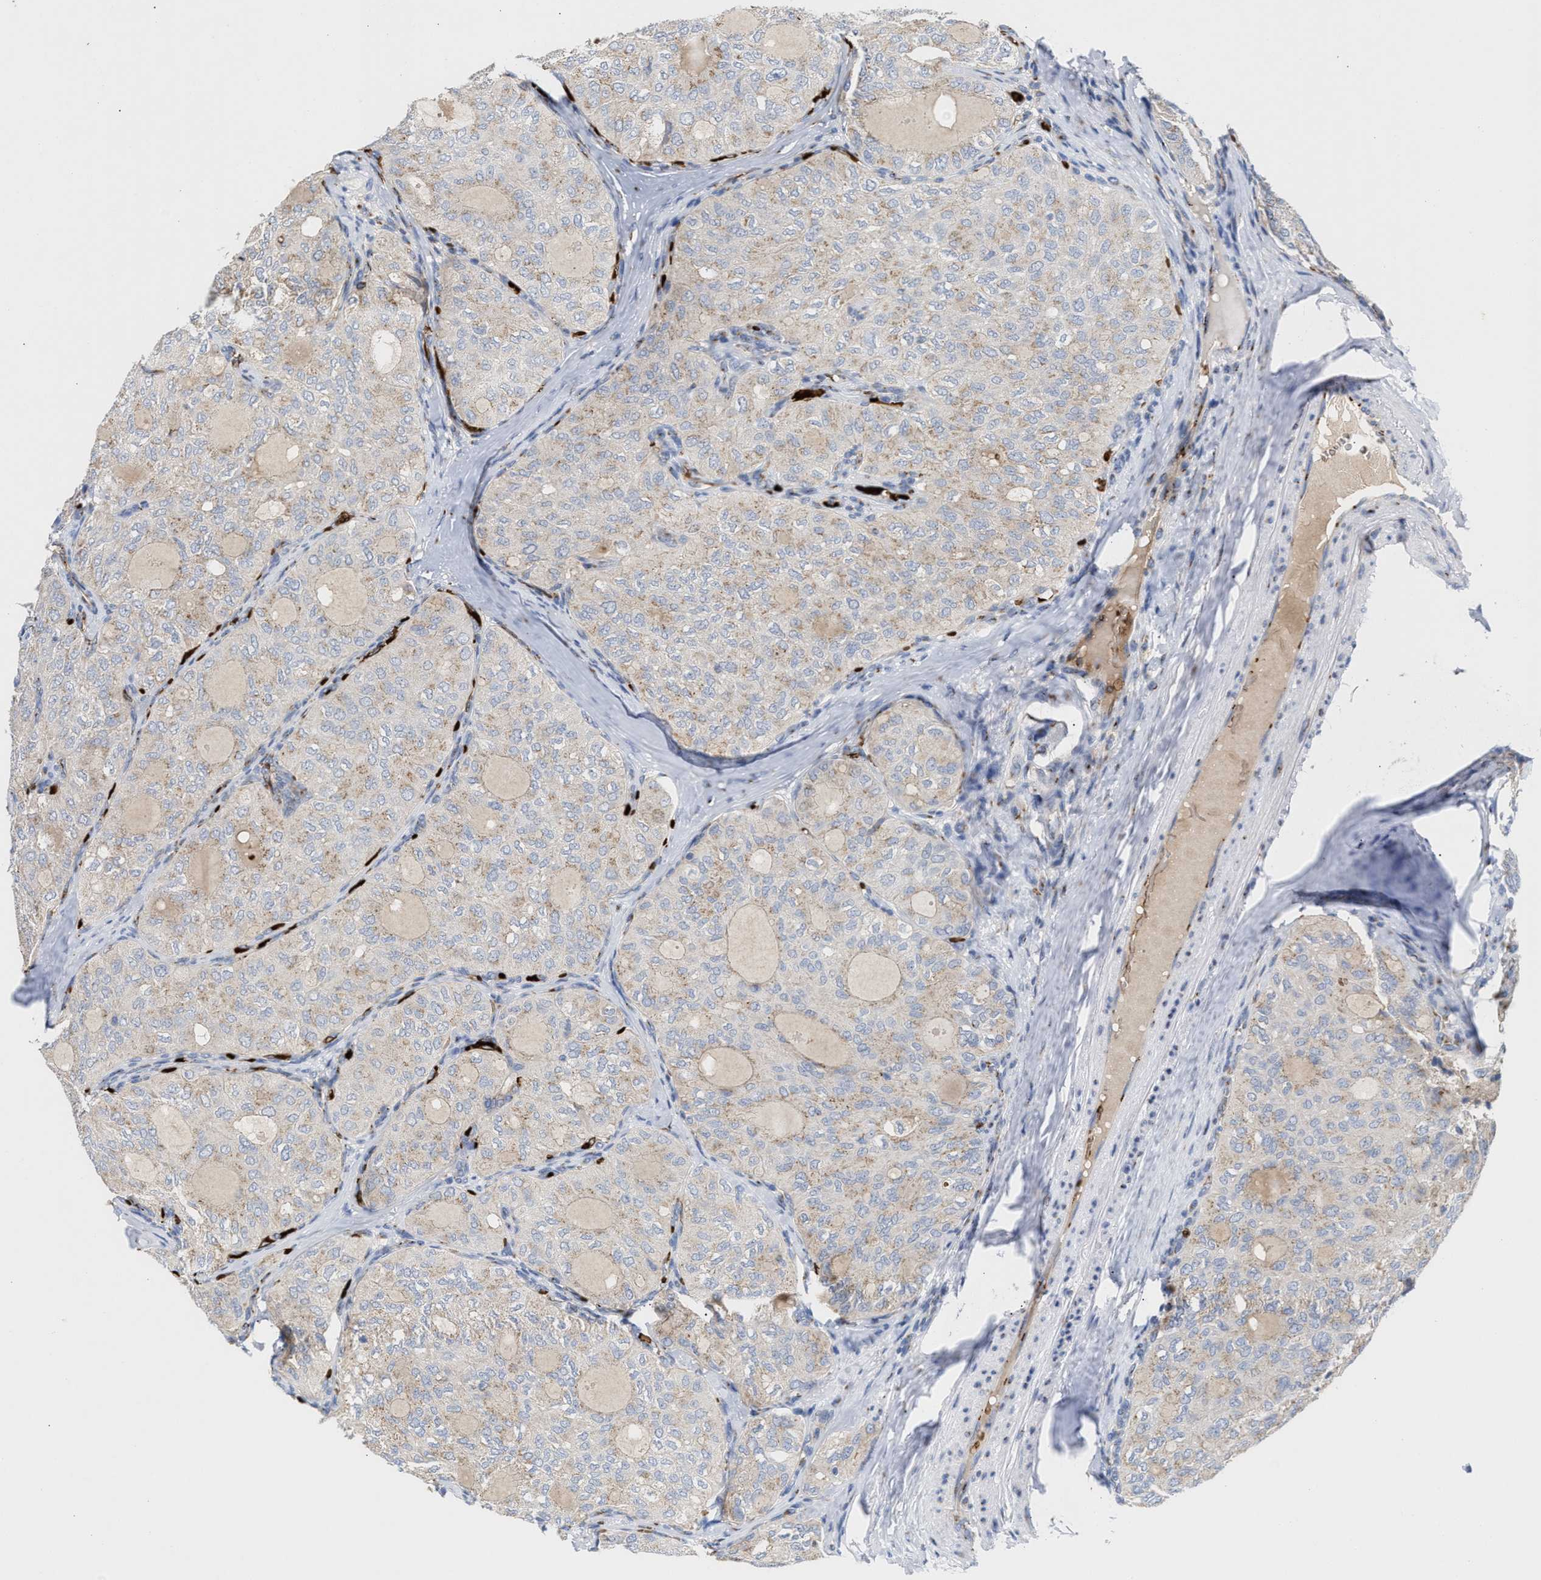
{"staining": {"intensity": "moderate", "quantity": "25%-75%", "location": "cytoplasmic/membranous"}, "tissue": "thyroid cancer", "cell_type": "Tumor cells", "image_type": "cancer", "snomed": [{"axis": "morphology", "description": "Follicular adenoma carcinoma, NOS"}, {"axis": "topography", "description": "Thyroid gland"}], "caption": "IHC image of neoplastic tissue: follicular adenoma carcinoma (thyroid) stained using IHC displays medium levels of moderate protein expression localized specifically in the cytoplasmic/membranous of tumor cells, appearing as a cytoplasmic/membranous brown color.", "gene": "CCL2", "patient": {"sex": "male", "age": 75}}